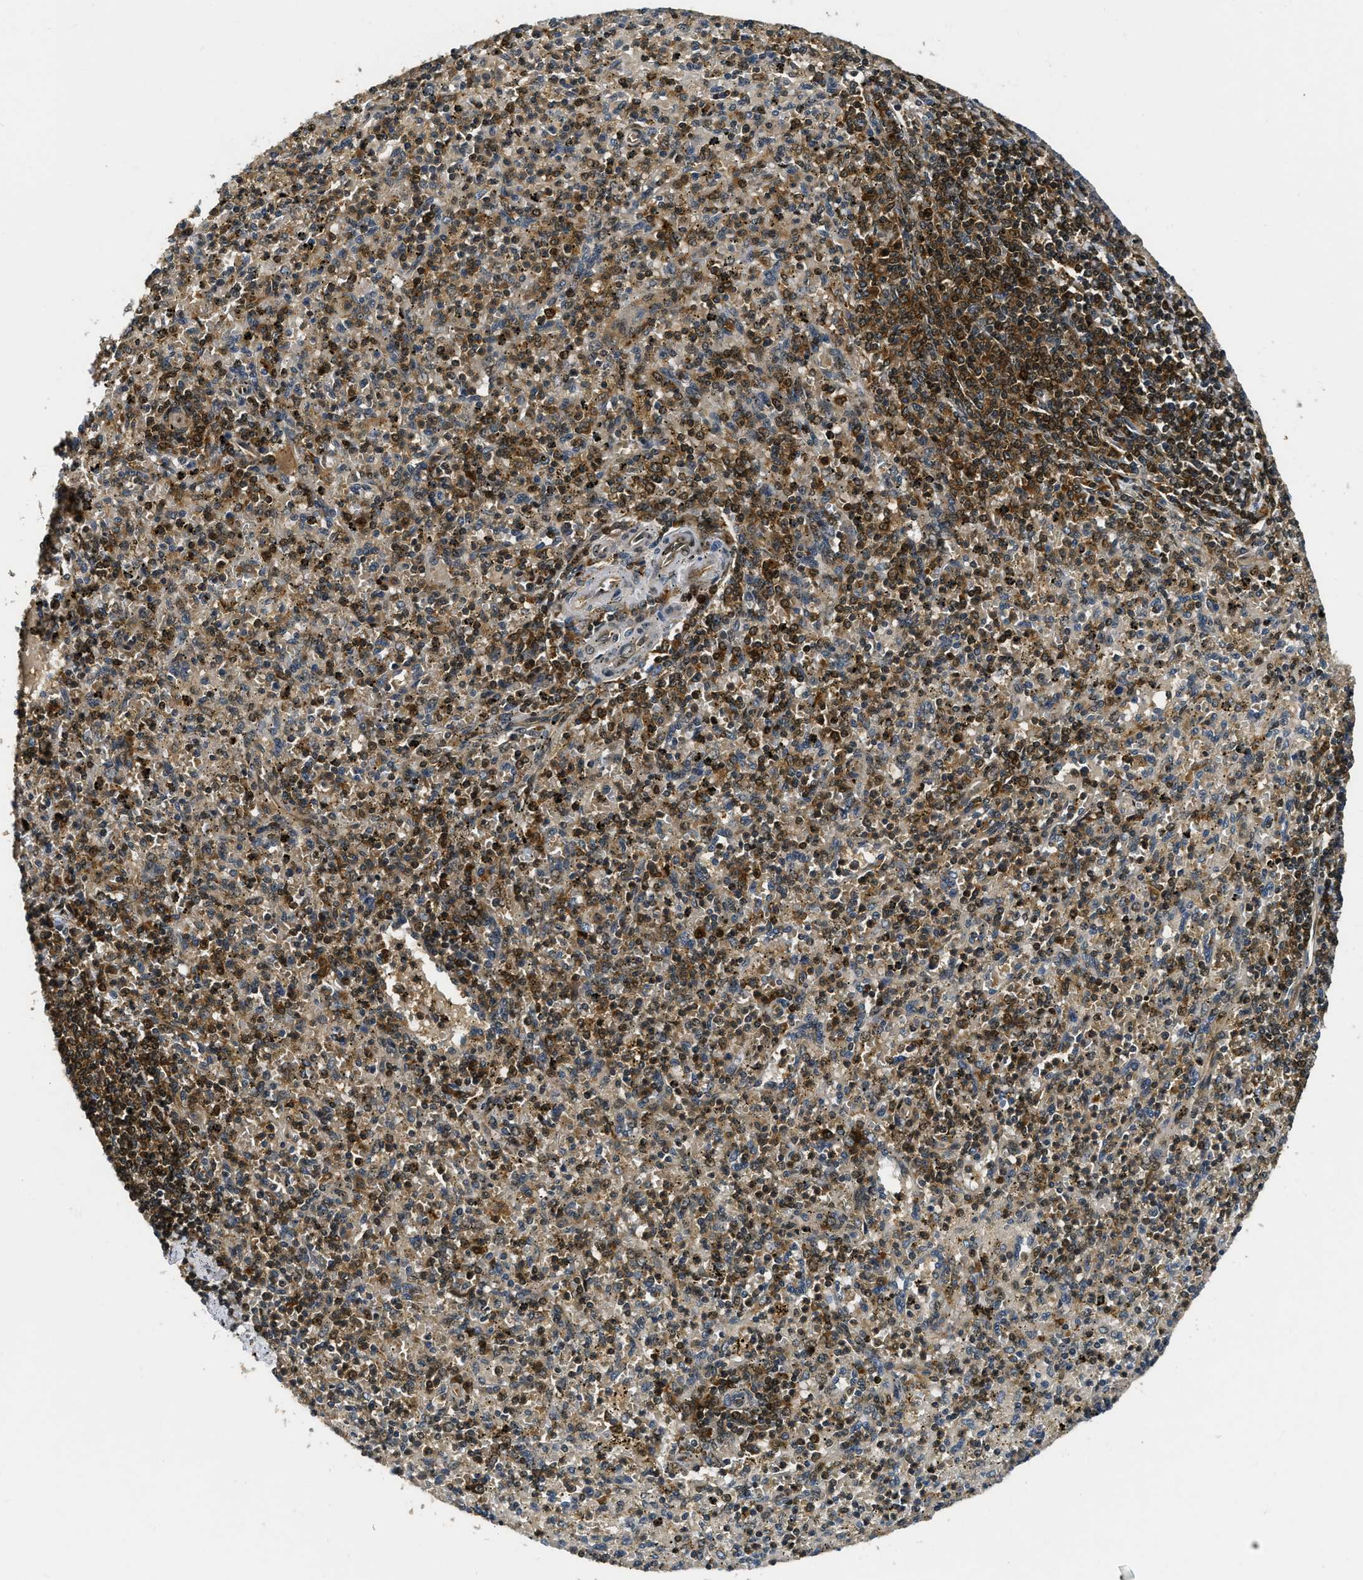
{"staining": {"intensity": "moderate", "quantity": "25%-75%", "location": "cytoplasmic/membranous,nuclear"}, "tissue": "spleen", "cell_type": "Cells in red pulp", "image_type": "normal", "snomed": [{"axis": "morphology", "description": "Normal tissue, NOS"}, {"axis": "topography", "description": "Spleen"}], "caption": "IHC photomicrograph of normal spleen: human spleen stained using IHC displays medium levels of moderate protein expression localized specifically in the cytoplasmic/membranous,nuclear of cells in red pulp, appearing as a cytoplasmic/membranous,nuclear brown color.", "gene": "ADSL", "patient": {"sex": "male", "age": 72}}